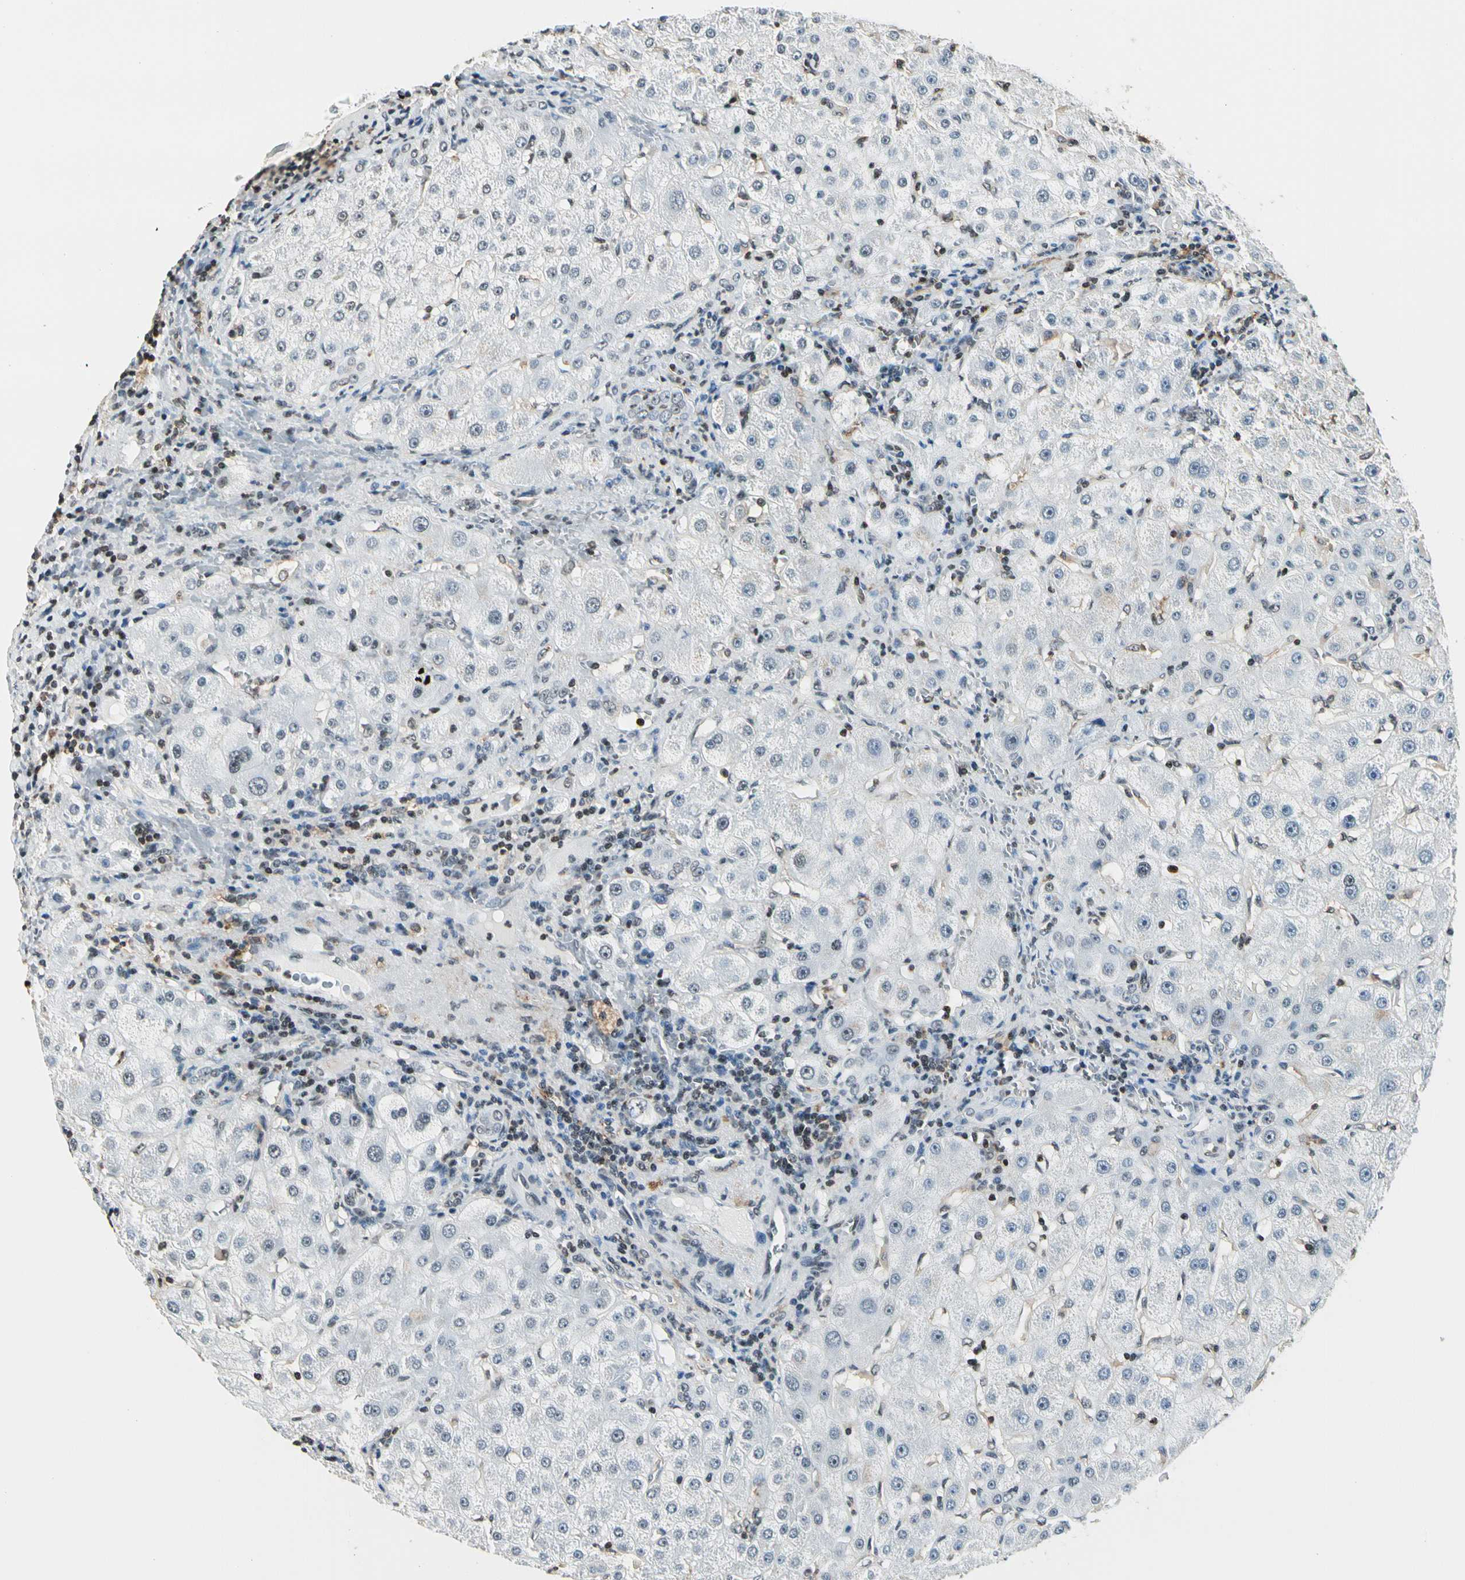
{"staining": {"intensity": "negative", "quantity": "none", "location": "none"}, "tissue": "liver", "cell_type": "Cholangiocytes", "image_type": "normal", "snomed": [{"axis": "morphology", "description": "Normal tissue, NOS"}, {"axis": "topography", "description": "Liver"}], "caption": "Immunohistochemistry histopathology image of benign human liver stained for a protein (brown), which reveals no expression in cholangiocytes.", "gene": "FER", "patient": {"sex": "female", "age": 79}}